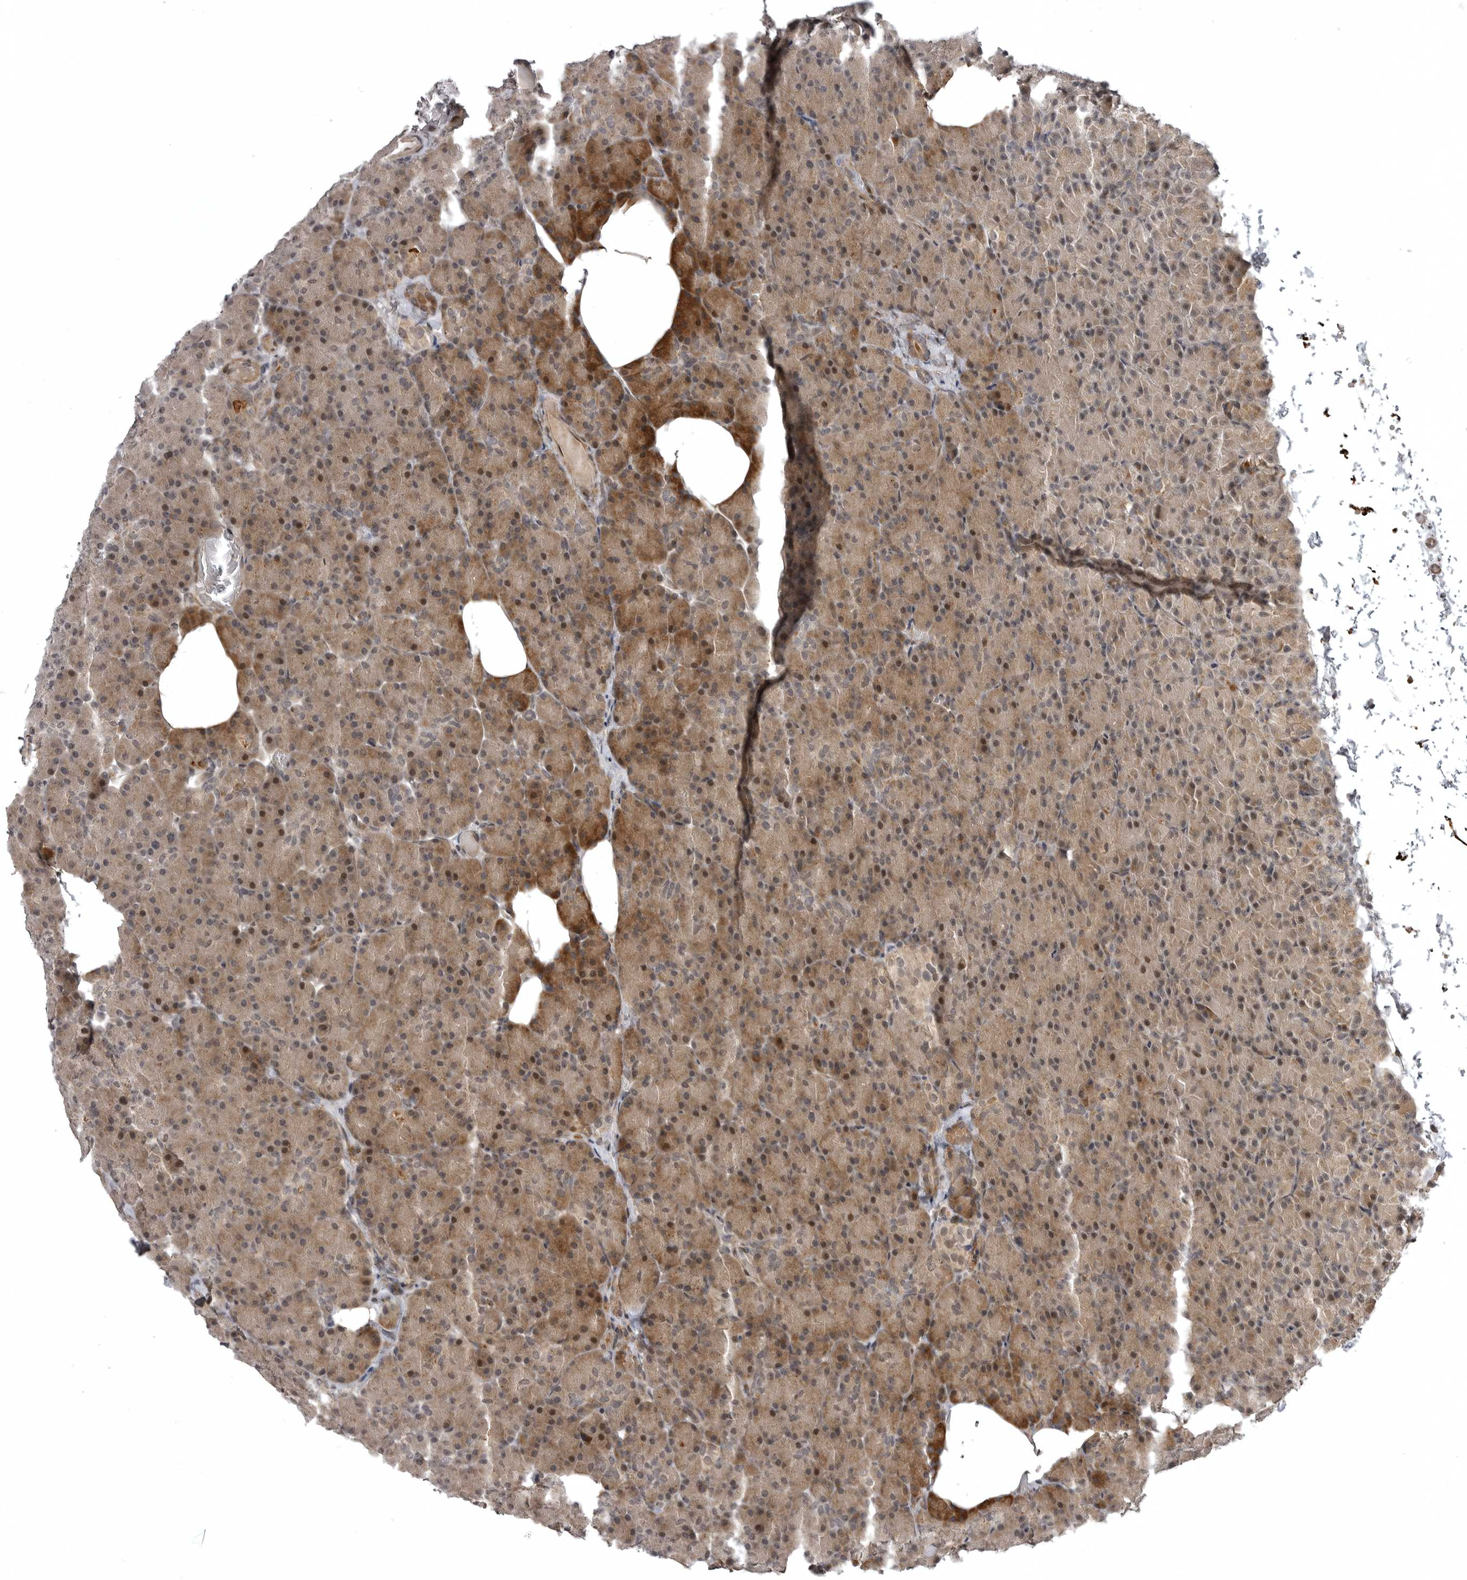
{"staining": {"intensity": "moderate", "quantity": ">75%", "location": "cytoplasmic/membranous,nuclear"}, "tissue": "pancreas", "cell_type": "Exocrine glandular cells", "image_type": "normal", "snomed": [{"axis": "morphology", "description": "Normal tissue, NOS"}, {"axis": "topography", "description": "Pancreas"}], "caption": "Protein expression analysis of normal pancreas displays moderate cytoplasmic/membranous,nuclear positivity in about >75% of exocrine glandular cells. The staining is performed using DAB (3,3'-diaminobenzidine) brown chromogen to label protein expression. The nuclei are counter-stained blue using hematoxylin.", "gene": "SNX16", "patient": {"sex": "female", "age": 43}}